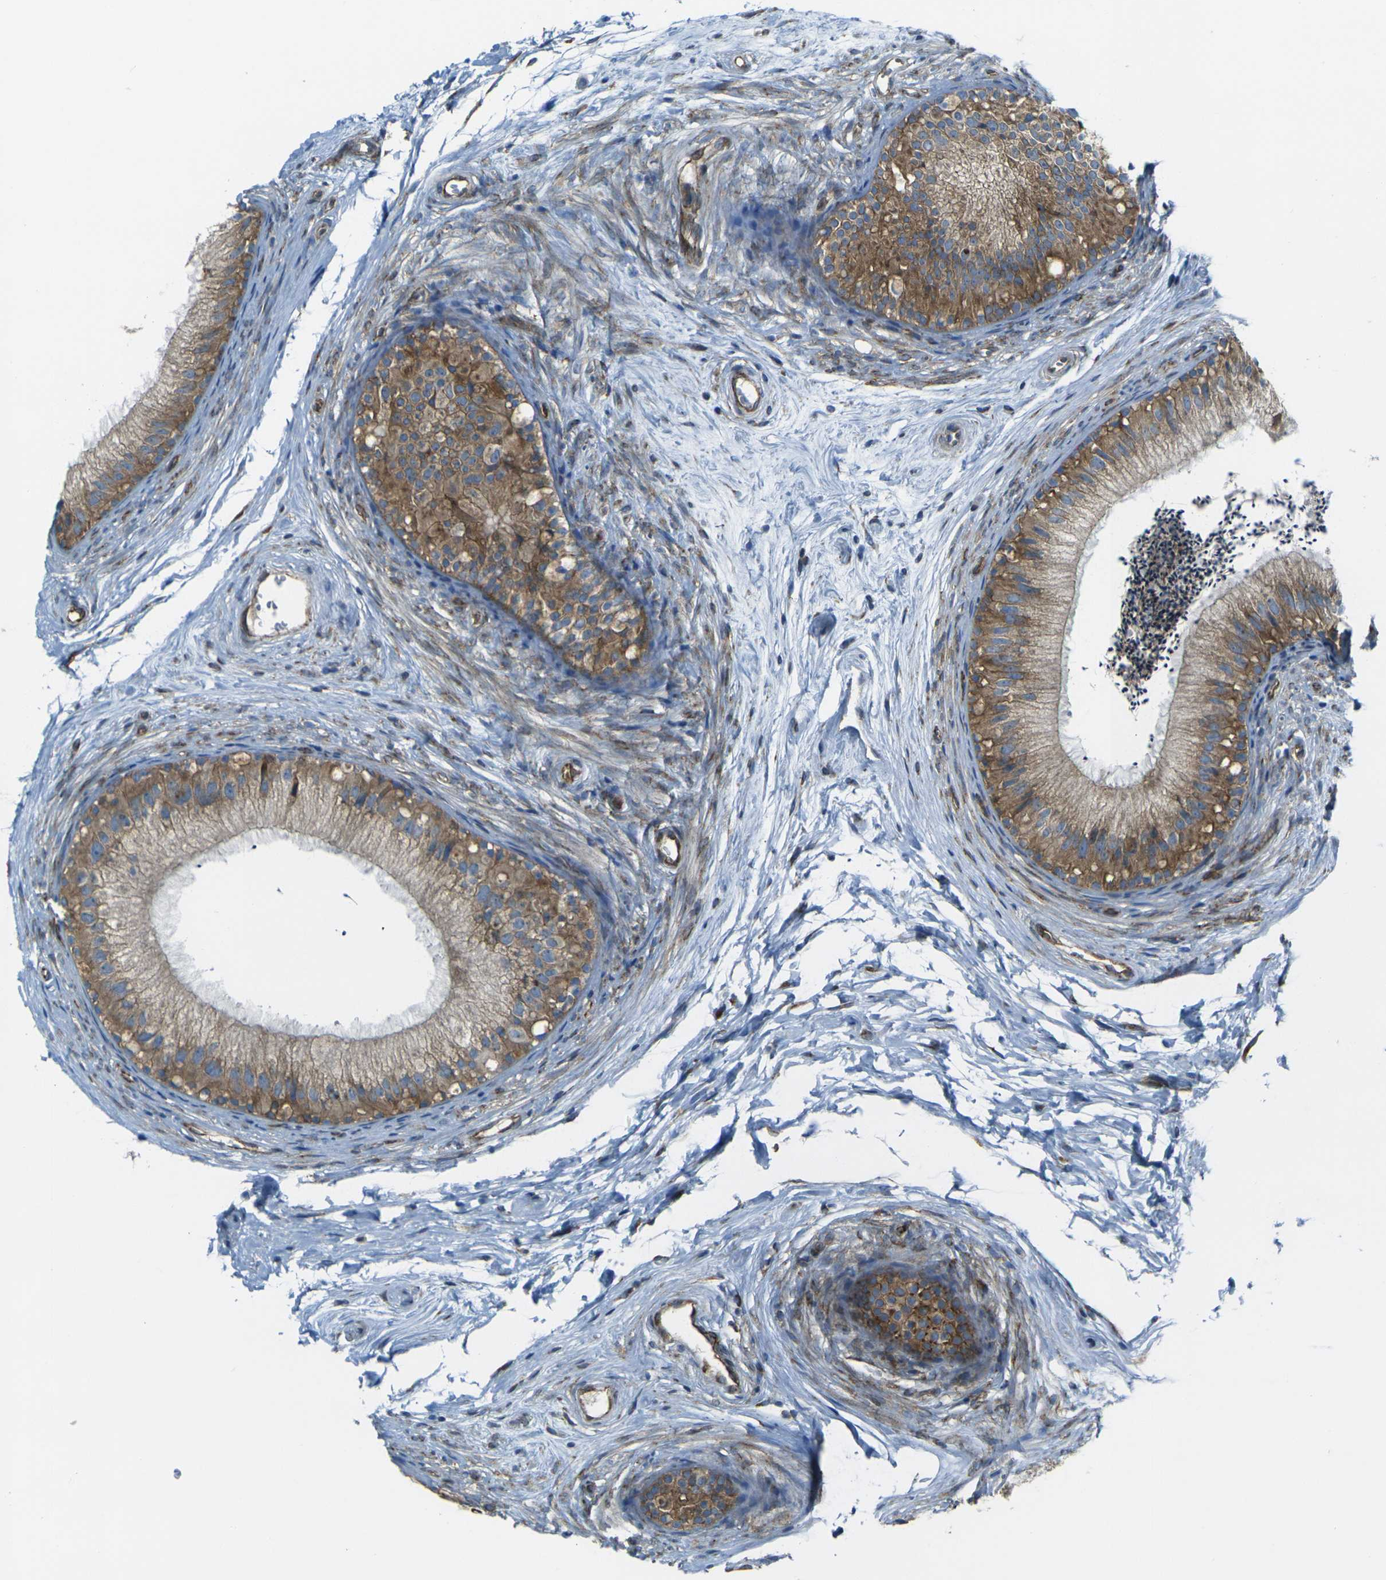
{"staining": {"intensity": "moderate", "quantity": ">75%", "location": "cytoplasmic/membranous"}, "tissue": "epididymis", "cell_type": "Glandular cells", "image_type": "normal", "snomed": [{"axis": "morphology", "description": "Normal tissue, NOS"}, {"axis": "topography", "description": "Epididymis"}], "caption": "The immunohistochemical stain shows moderate cytoplasmic/membranous expression in glandular cells of normal epididymis.", "gene": "CELSR2", "patient": {"sex": "male", "age": 56}}